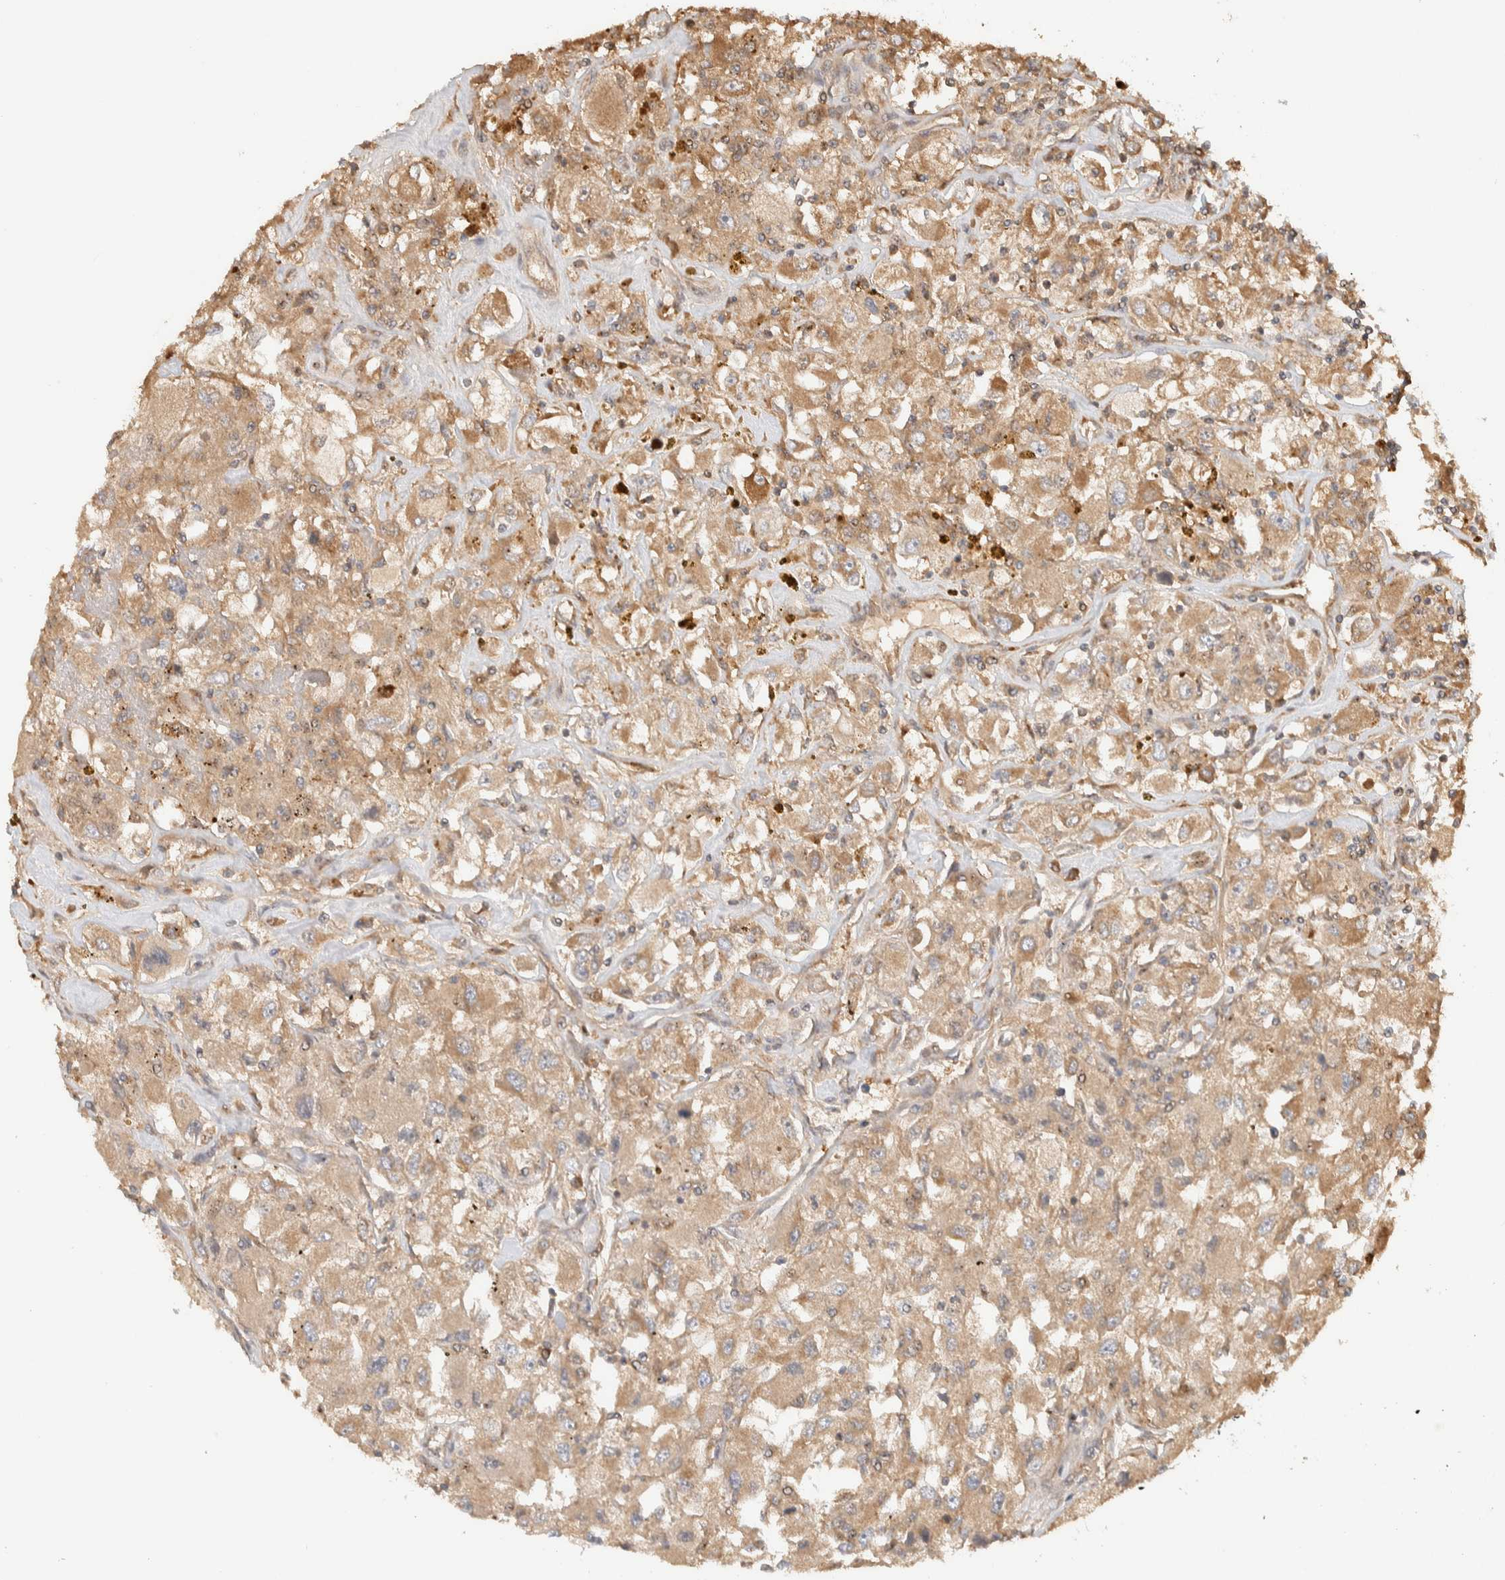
{"staining": {"intensity": "moderate", "quantity": ">75%", "location": "cytoplasmic/membranous"}, "tissue": "renal cancer", "cell_type": "Tumor cells", "image_type": "cancer", "snomed": [{"axis": "morphology", "description": "Adenocarcinoma, NOS"}, {"axis": "topography", "description": "Kidney"}], "caption": "Immunohistochemical staining of renal adenocarcinoma shows medium levels of moderate cytoplasmic/membranous protein positivity in about >75% of tumor cells.", "gene": "TTI2", "patient": {"sex": "female", "age": 52}}